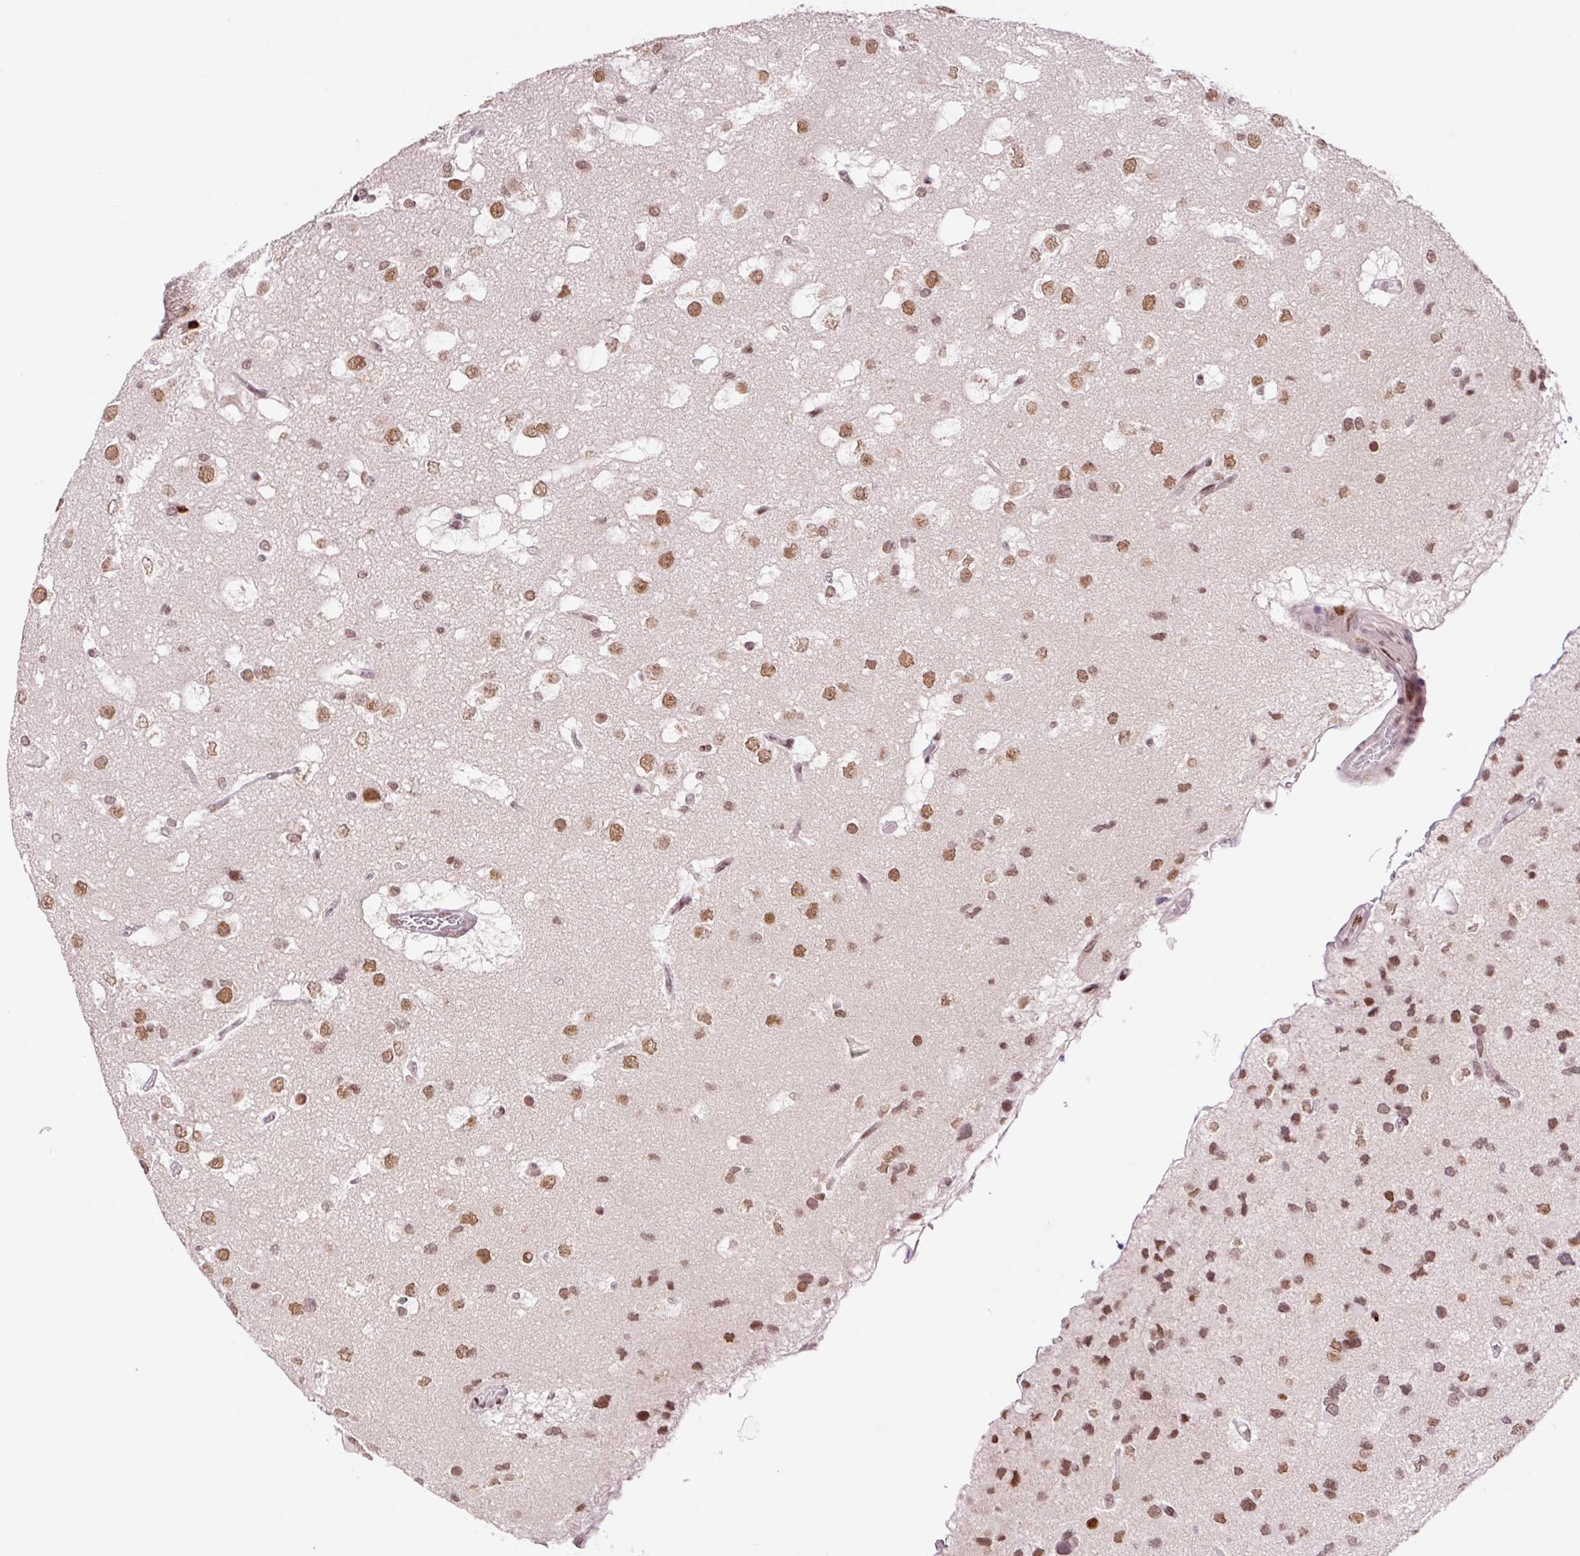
{"staining": {"intensity": "moderate", "quantity": ">75%", "location": "nuclear"}, "tissue": "glioma", "cell_type": "Tumor cells", "image_type": "cancer", "snomed": [{"axis": "morphology", "description": "Glioma, malignant, High grade"}, {"axis": "topography", "description": "Brain"}], "caption": "IHC (DAB (3,3'-diaminobenzidine)) staining of human glioma displays moderate nuclear protein positivity in about >75% of tumor cells. (Brightfield microscopy of DAB IHC at high magnification).", "gene": "CCNL2", "patient": {"sex": "male", "age": 53}}